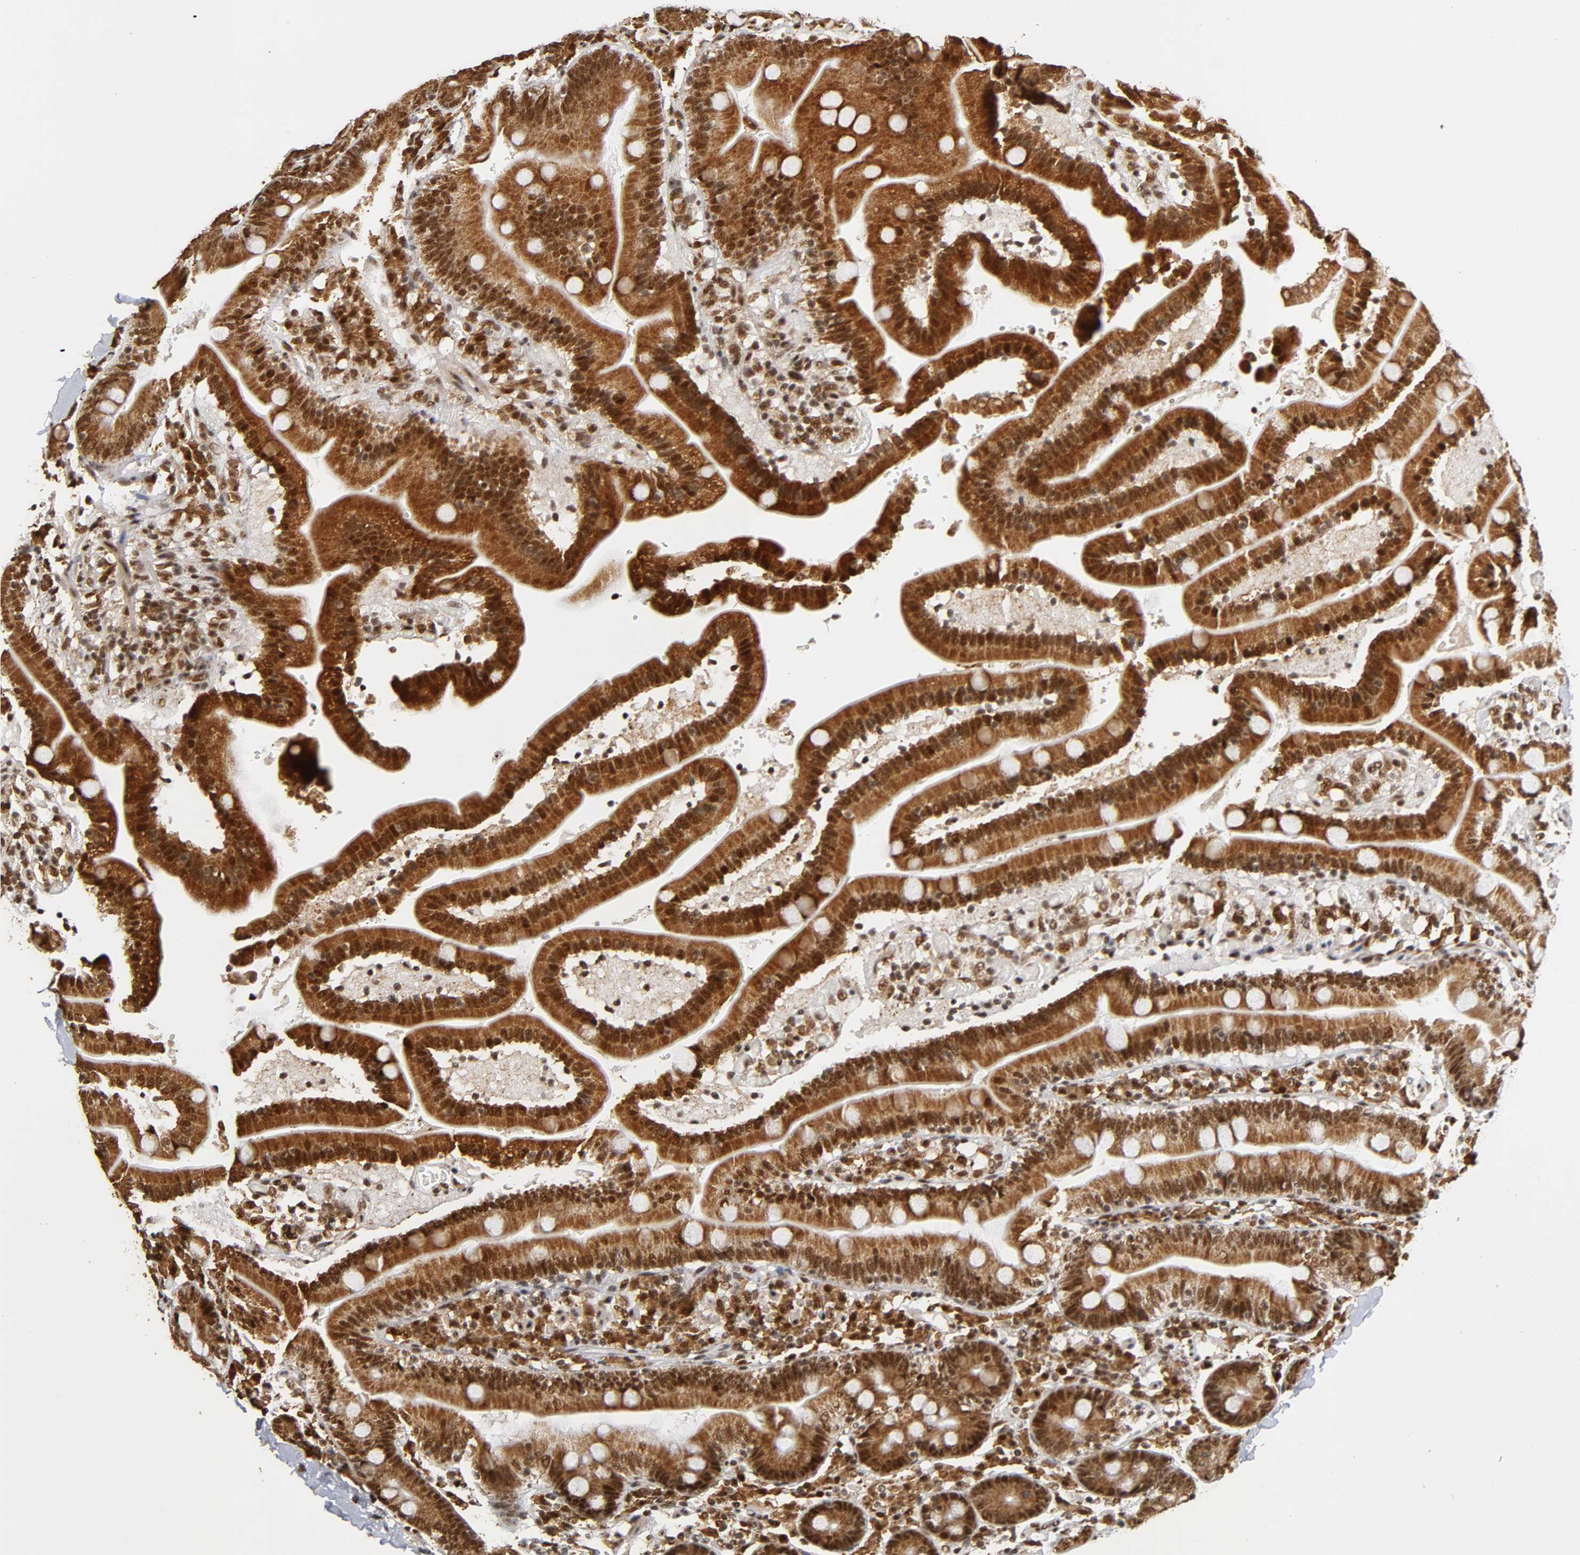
{"staining": {"intensity": "strong", "quantity": ">75%", "location": "cytoplasmic/membranous,nuclear"}, "tissue": "duodenum", "cell_type": "Glandular cells", "image_type": "normal", "snomed": [{"axis": "morphology", "description": "Normal tissue, NOS"}, {"axis": "topography", "description": "Duodenum"}], "caption": "Immunohistochemistry (IHC) (DAB (3,3'-diaminobenzidine)) staining of unremarkable duodenum reveals strong cytoplasmic/membranous,nuclear protein expression in about >75% of glandular cells. (DAB = brown stain, brightfield microscopy at high magnification).", "gene": "RNF122", "patient": {"sex": "male", "age": 66}}